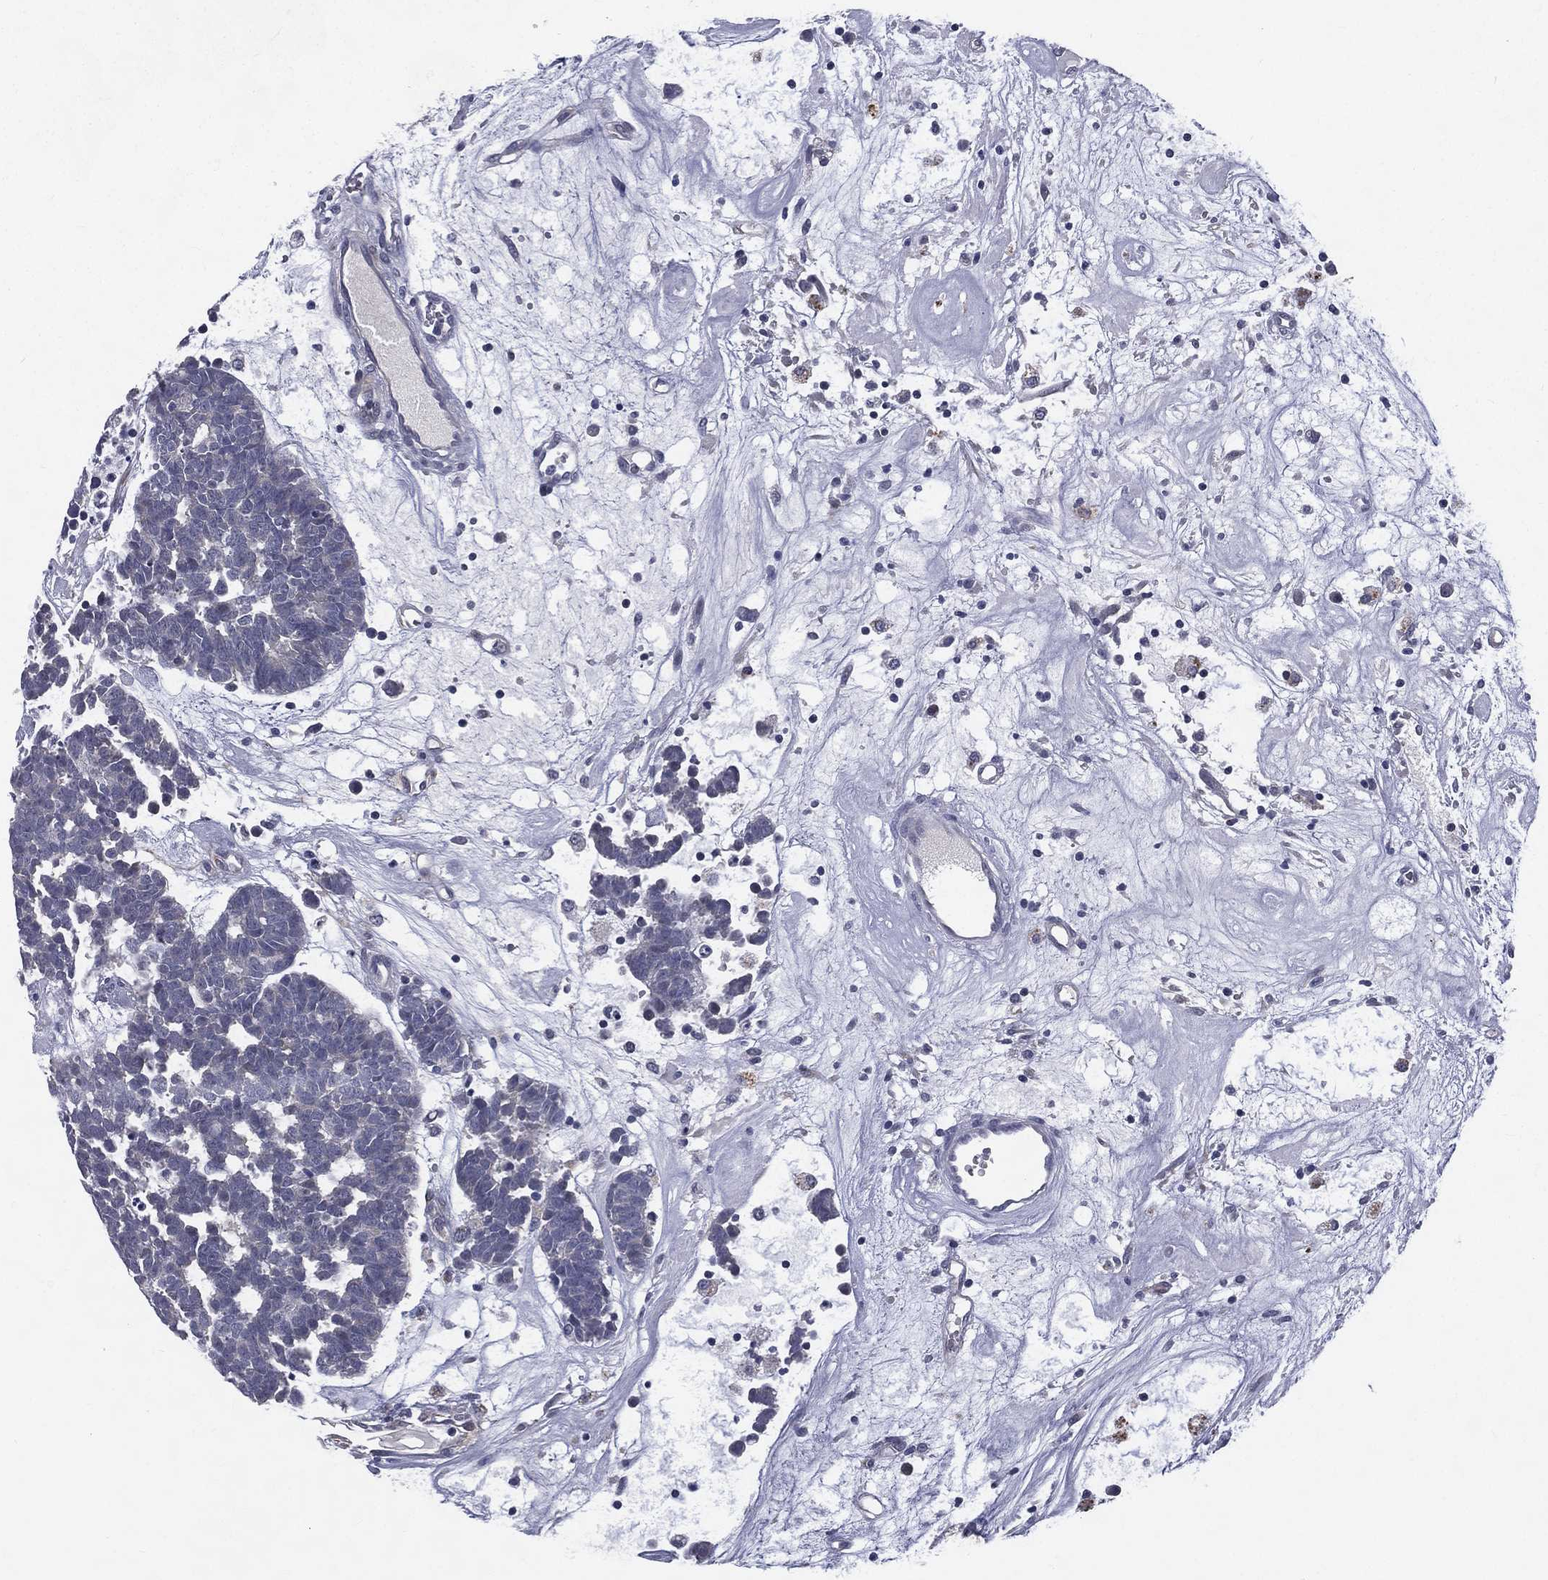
{"staining": {"intensity": "negative", "quantity": "none", "location": "none"}, "tissue": "head and neck cancer", "cell_type": "Tumor cells", "image_type": "cancer", "snomed": [{"axis": "morphology", "description": "Adenocarcinoma, NOS"}, {"axis": "topography", "description": "Head-Neck"}], "caption": "The photomicrograph displays no staining of tumor cells in head and neck adenocarcinoma. (Immunohistochemistry (ihc), brightfield microscopy, high magnification).", "gene": "IFT27", "patient": {"sex": "female", "age": 81}}